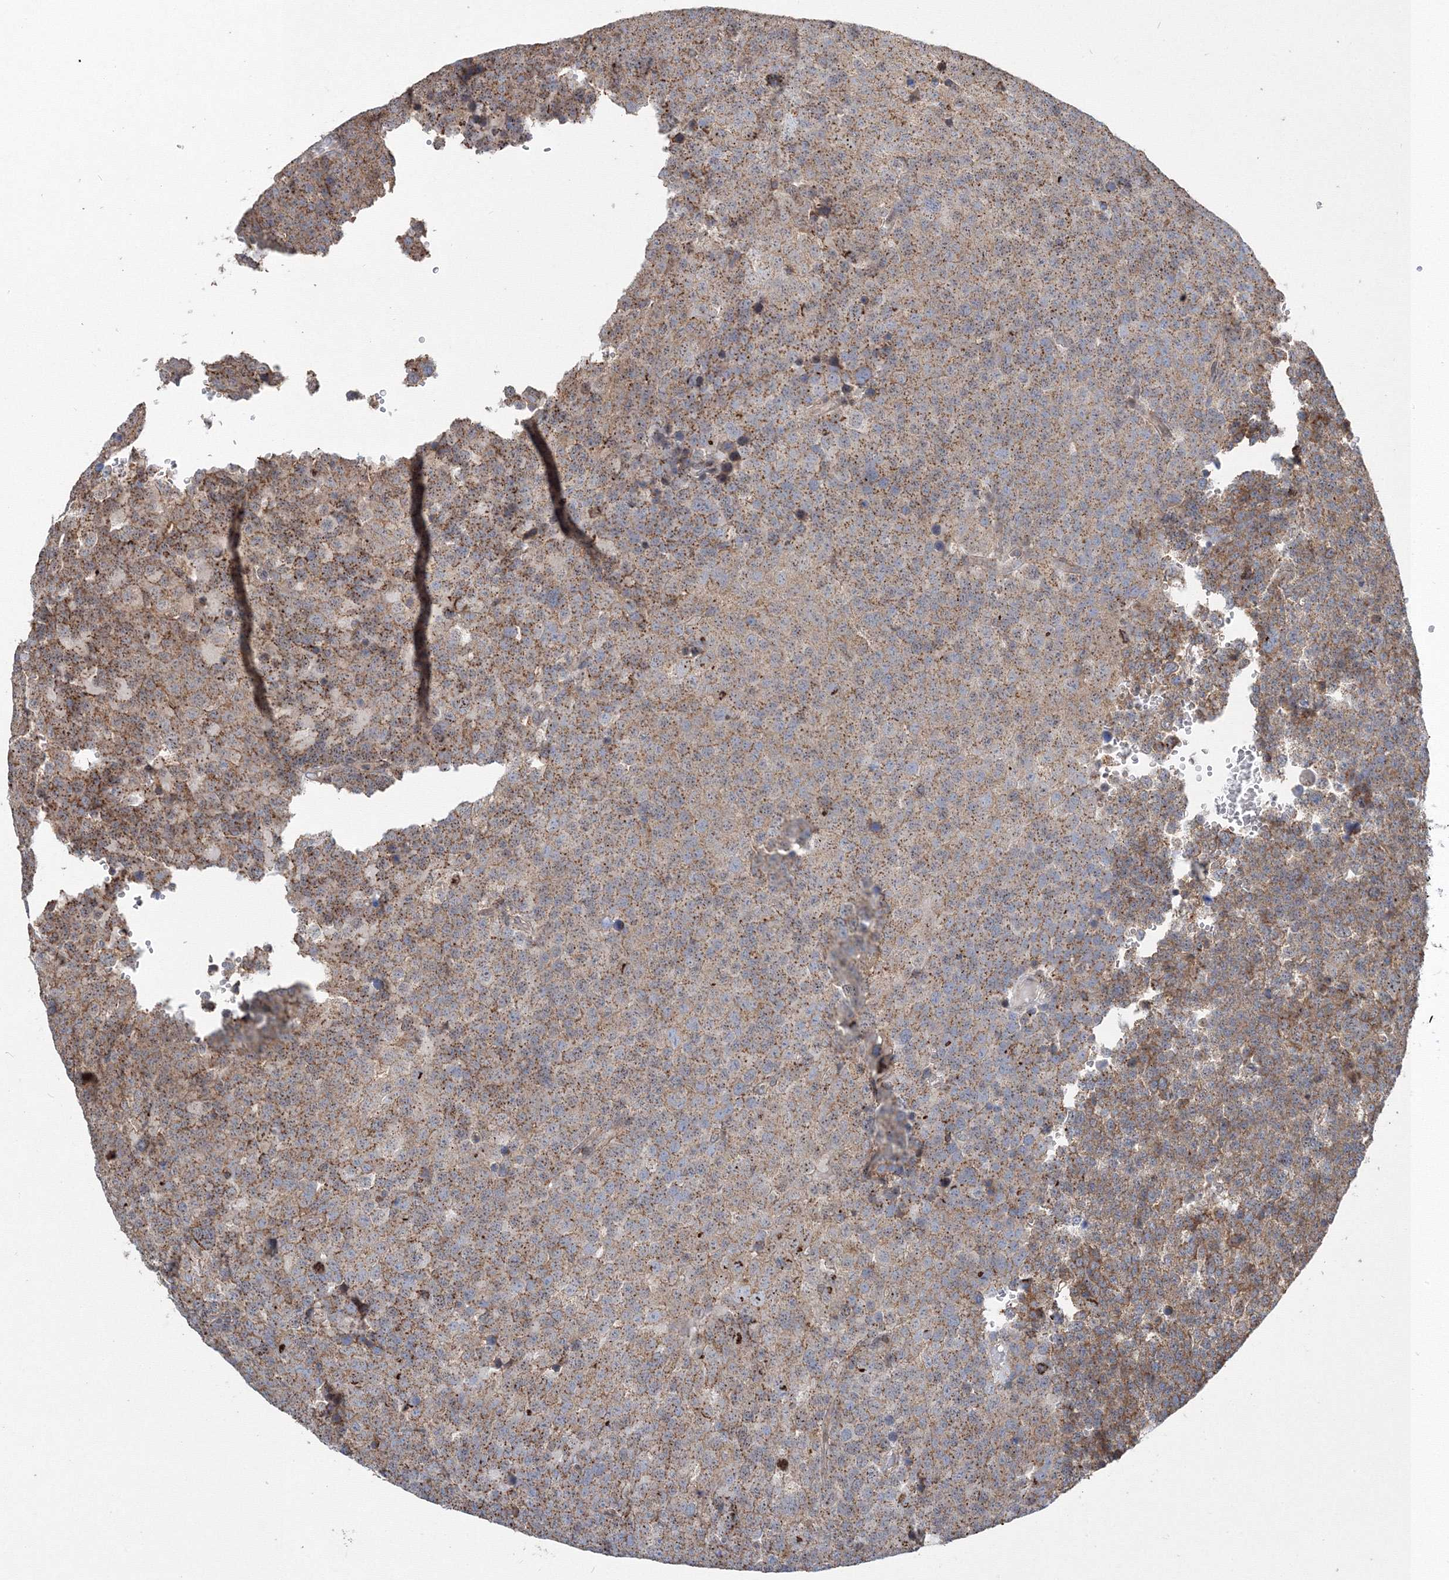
{"staining": {"intensity": "moderate", "quantity": ">75%", "location": "nuclear"}, "tissue": "testis cancer", "cell_type": "Tumor cells", "image_type": "cancer", "snomed": [{"axis": "morphology", "description": "Seminoma, NOS"}, {"axis": "topography", "description": "Testis"}], "caption": "Immunohistochemical staining of testis cancer exhibits moderate nuclear protein staining in approximately >75% of tumor cells.", "gene": "AASDH", "patient": {"sex": "male", "age": 71}}